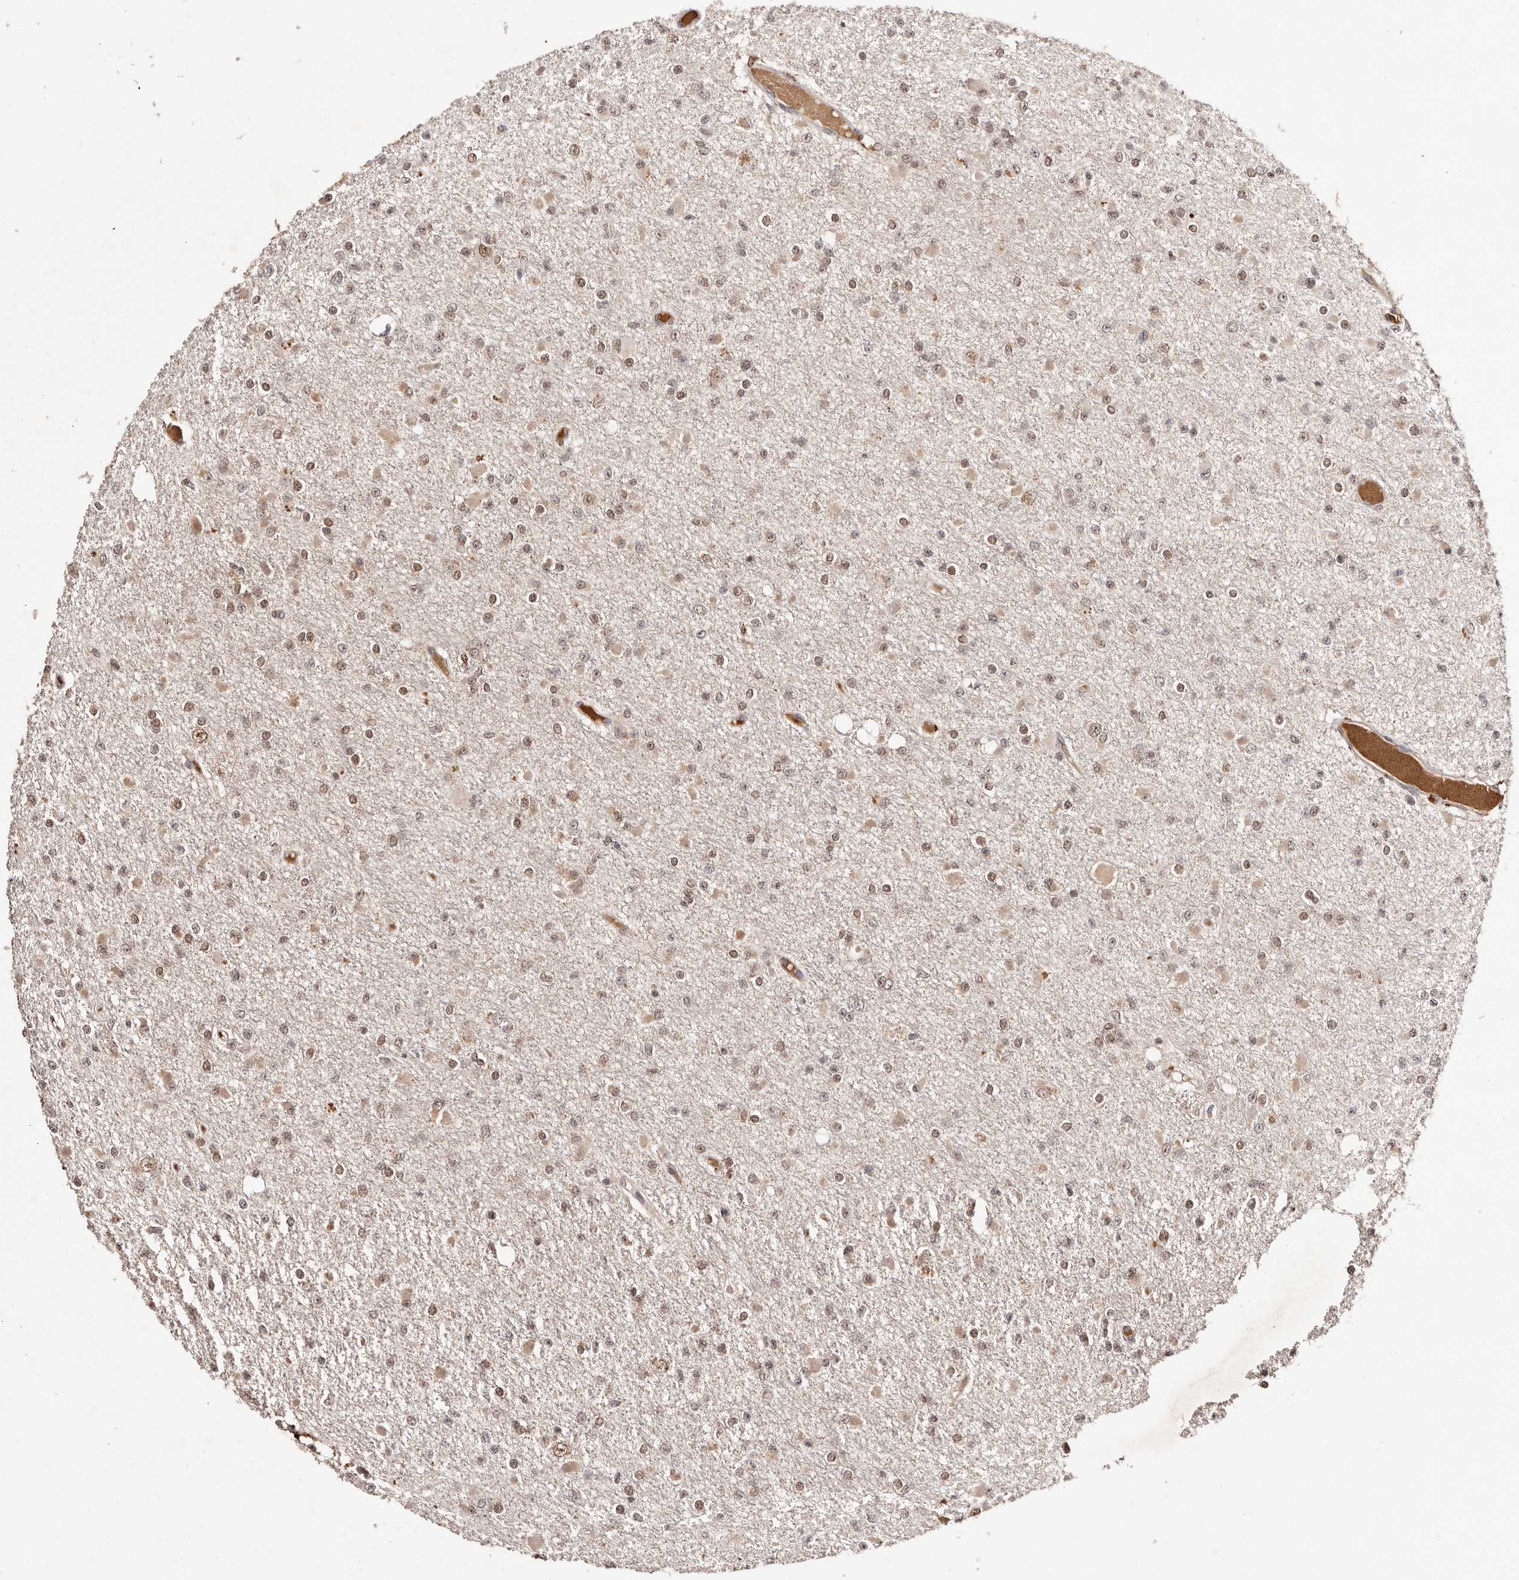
{"staining": {"intensity": "moderate", "quantity": "25%-75%", "location": "nuclear"}, "tissue": "glioma", "cell_type": "Tumor cells", "image_type": "cancer", "snomed": [{"axis": "morphology", "description": "Glioma, malignant, Low grade"}, {"axis": "topography", "description": "Brain"}], "caption": "Glioma stained for a protein (brown) exhibits moderate nuclear positive expression in approximately 25%-75% of tumor cells.", "gene": "BICRAL", "patient": {"sex": "female", "age": 22}}